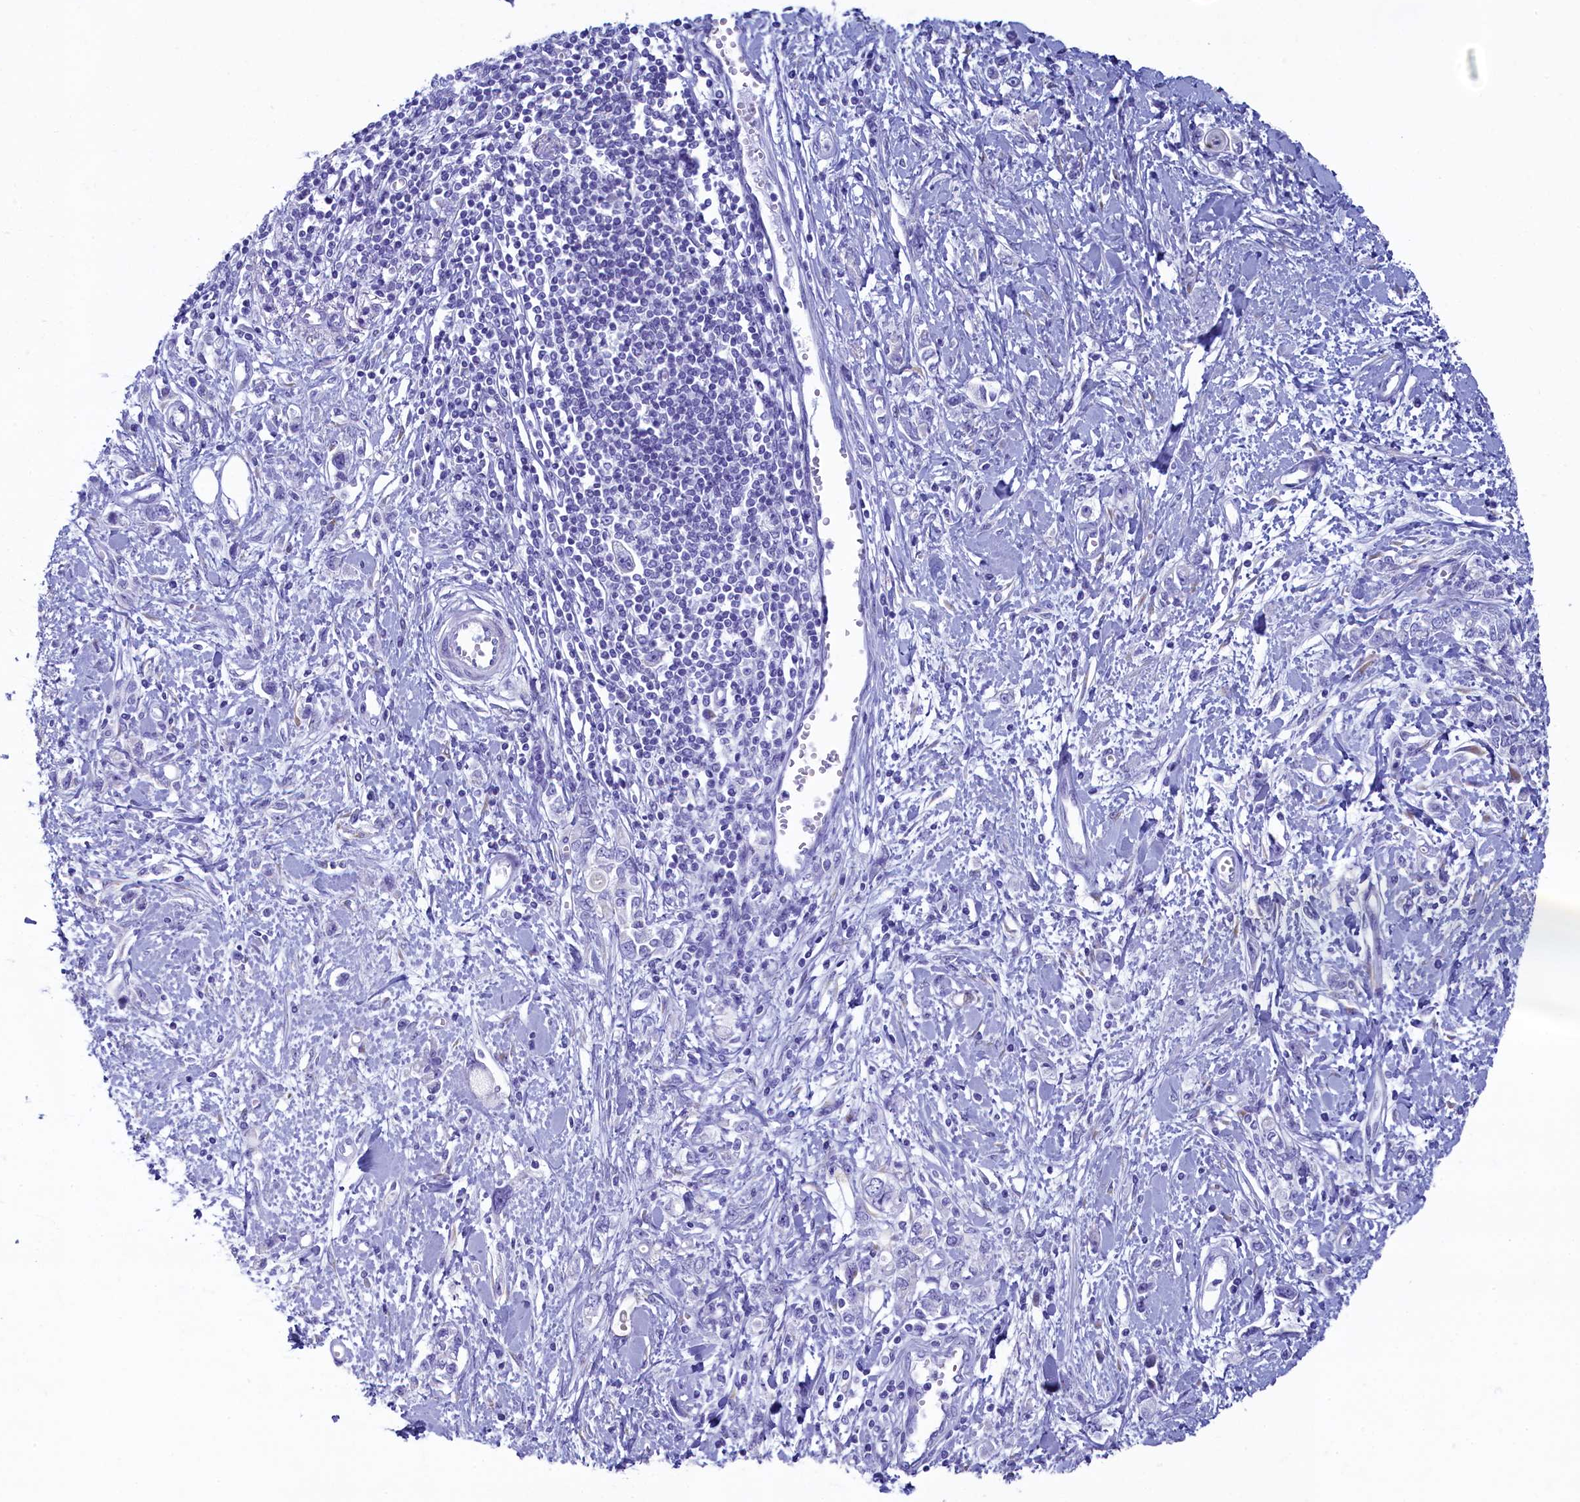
{"staining": {"intensity": "negative", "quantity": "none", "location": "none"}, "tissue": "stomach cancer", "cell_type": "Tumor cells", "image_type": "cancer", "snomed": [{"axis": "morphology", "description": "Adenocarcinoma, NOS"}, {"axis": "topography", "description": "Stomach"}], "caption": "Tumor cells show no significant protein positivity in stomach cancer (adenocarcinoma).", "gene": "SKA3", "patient": {"sex": "female", "age": 76}}